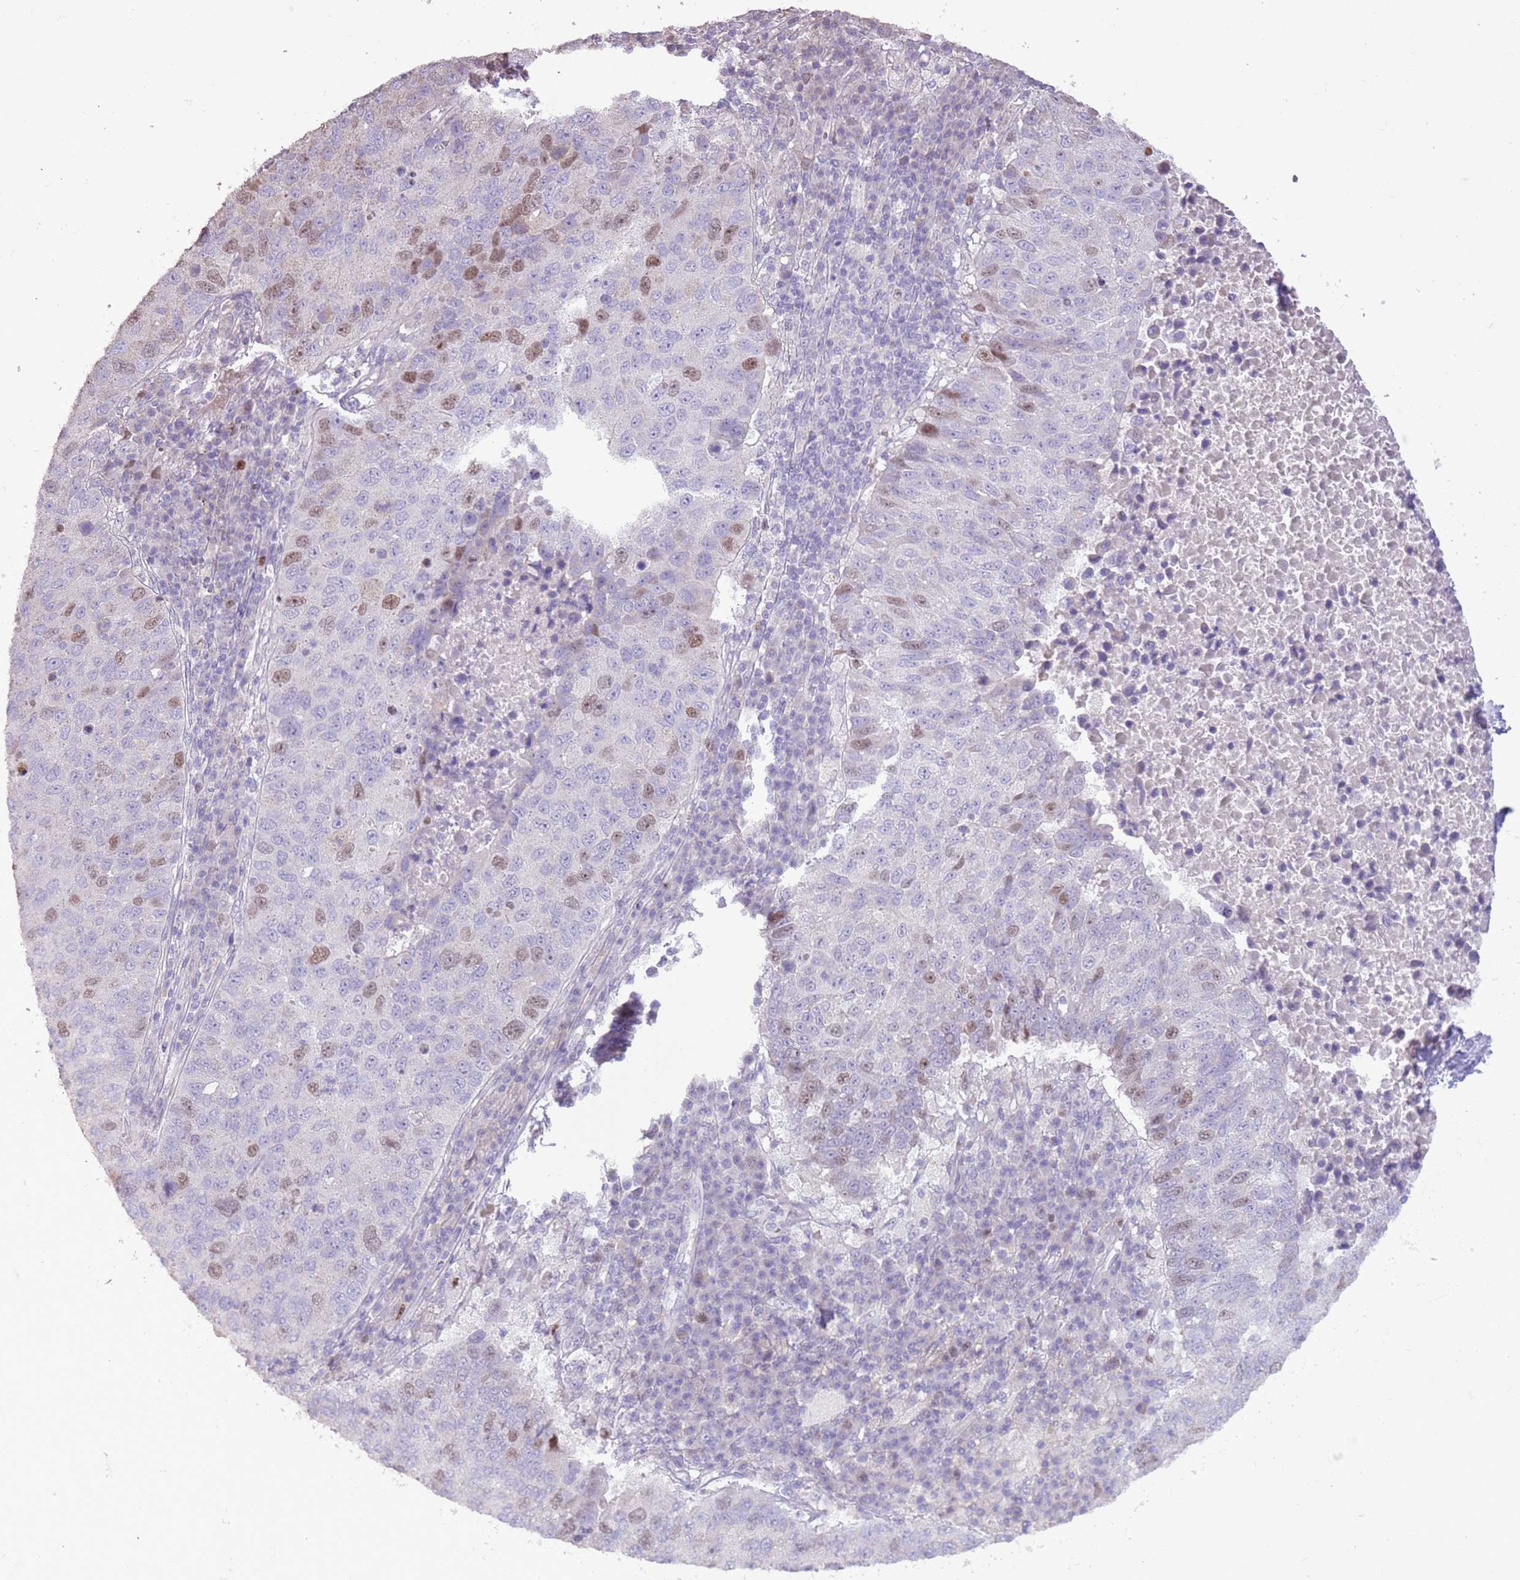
{"staining": {"intensity": "moderate", "quantity": "<25%", "location": "nuclear"}, "tissue": "lung cancer", "cell_type": "Tumor cells", "image_type": "cancer", "snomed": [{"axis": "morphology", "description": "Squamous cell carcinoma, NOS"}, {"axis": "topography", "description": "Lung"}], "caption": "Immunohistochemistry (IHC) micrograph of human lung cancer (squamous cell carcinoma) stained for a protein (brown), which reveals low levels of moderate nuclear staining in approximately <25% of tumor cells.", "gene": "GMNN", "patient": {"sex": "male", "age": 73}}